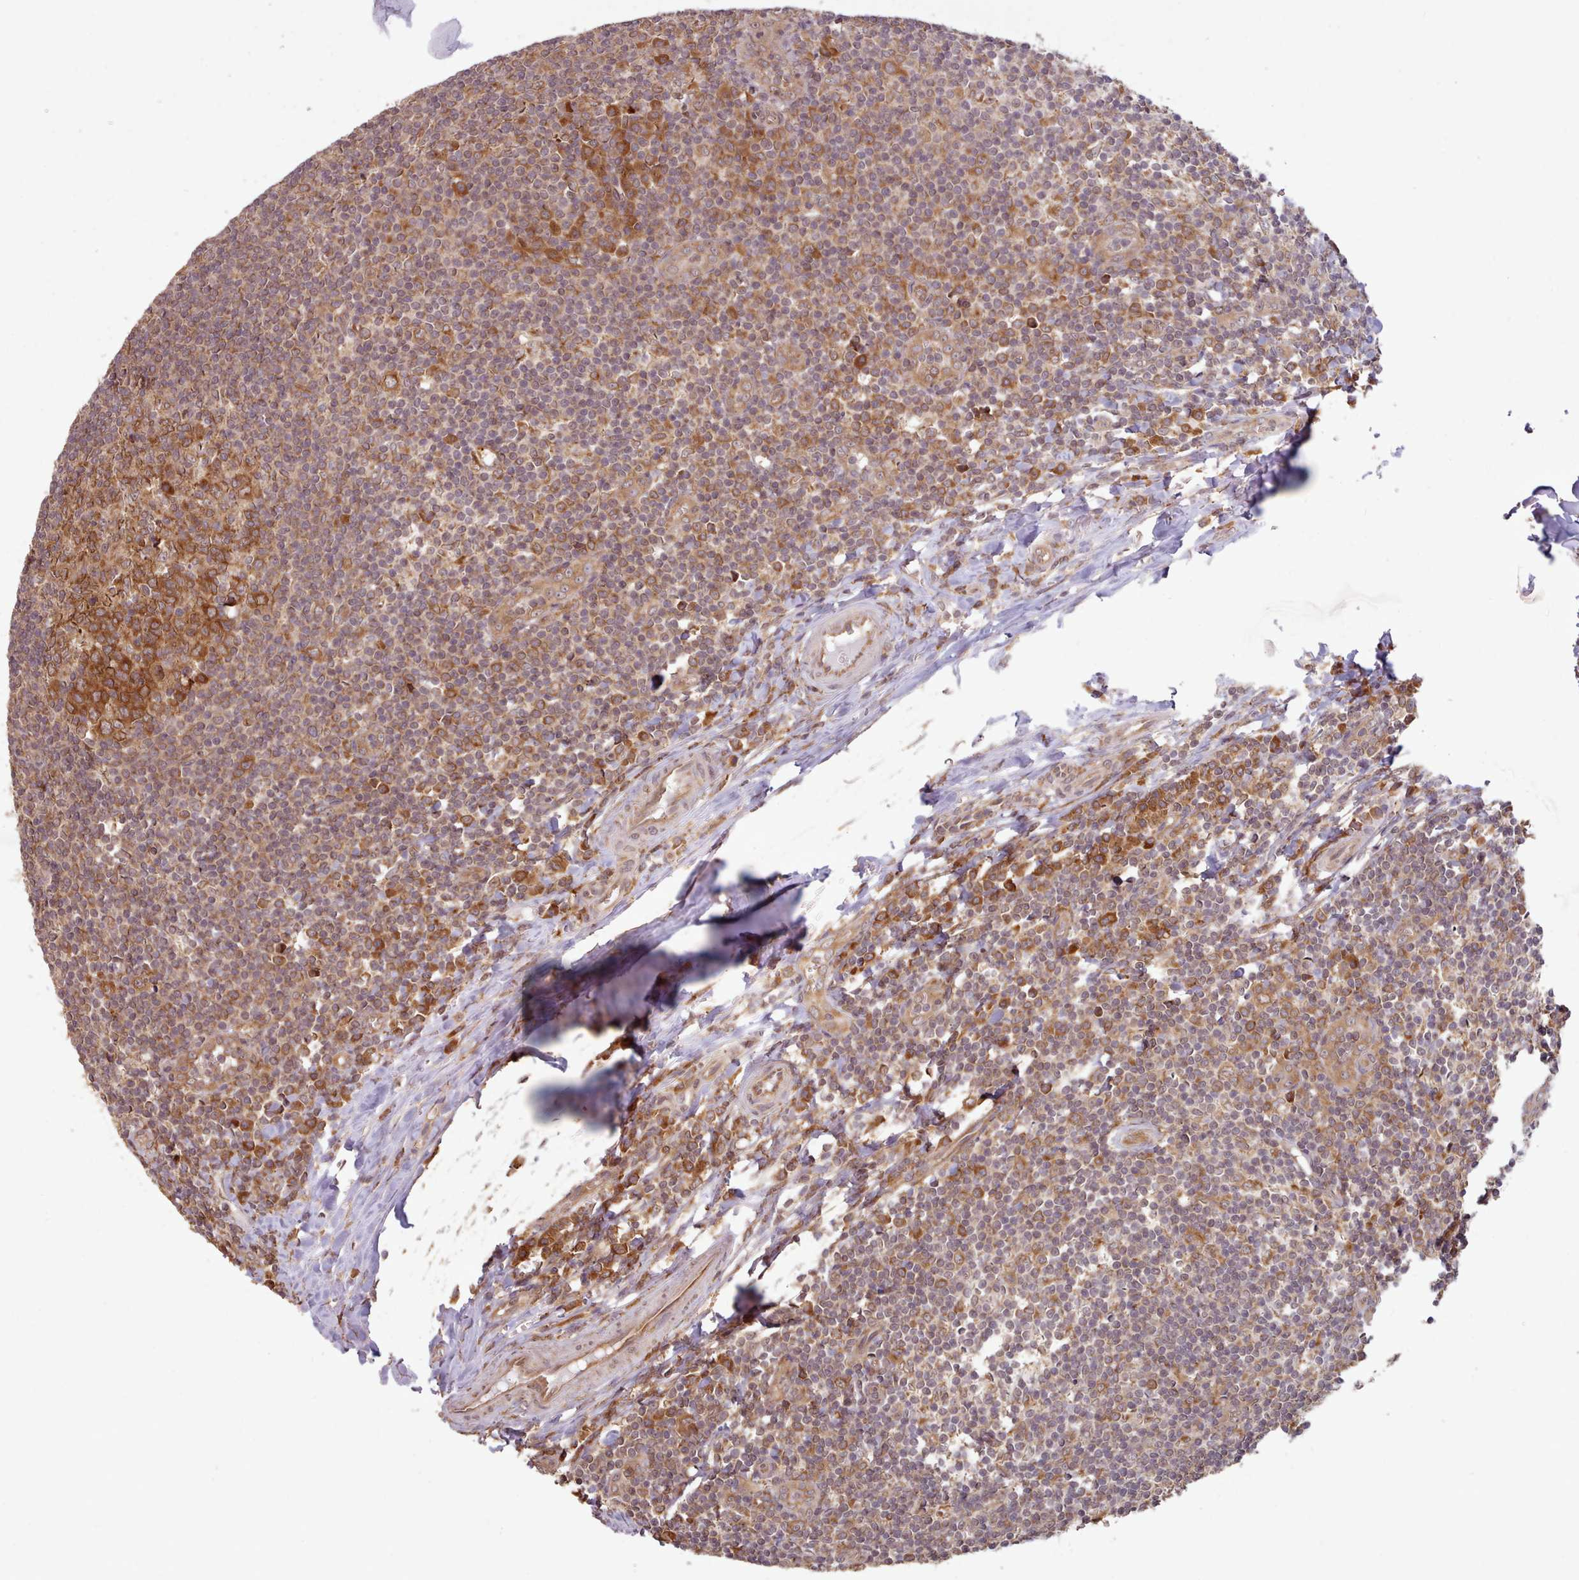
{"staining": {"intensity": "strong", "quantity": ">75%", "location": "cytoplasmic/membranous"}, "tissue": "tonsil", "cell_type": "Germinal center cells", "image_type": "normal", "snomed": [{"axis": "morphology", "description": "Normal tissue, NOS"}, {"axis": "topography", "description": "Tonsil"}], "caption": "Protein staining by immunohistochemistry (IHC) displays strong cytoplasmic/membranous staining in approximately >75% of germinal center cells in normal tonsil.", "gene": "CRYBG1", "patient": {"sex": "male", "age": 27}}